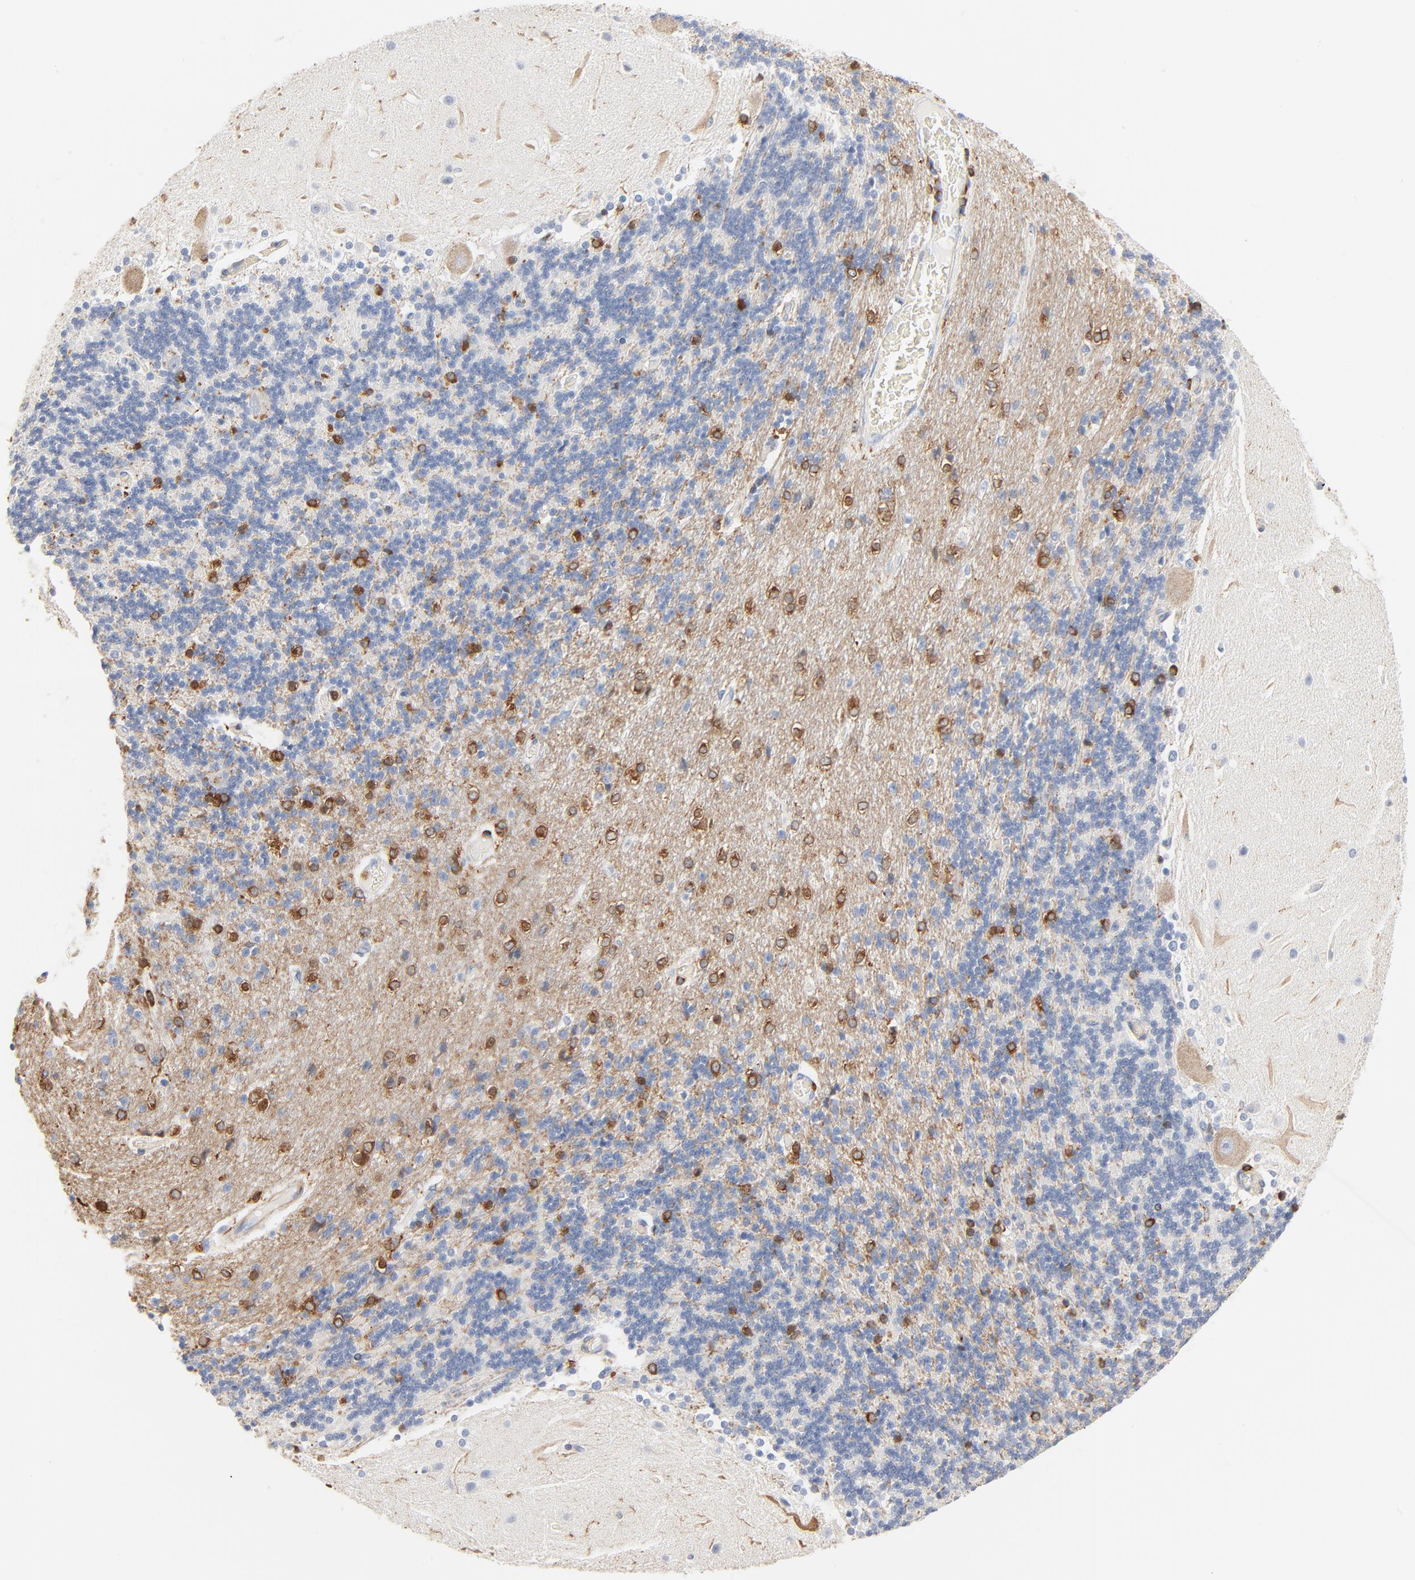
{"staining": {"intensity": "strong", "quantity": "<25%", "location": "cytoplasmic/membranous"}, "tissue": "cerebellum", "cell_type": "Cells in granular layer", "image_type": "normal", "snomed": [{"axis": "morphology", "description": "Normal tissue, NOS"}, {"axis": "topography", "description": "Cerebellum"}], "caption": "The image demonstrates immunohistochemical staining of normal cerebellum. There is strong cytoplasmic/membranous positivity is seen in approximately <25% of cells in granular layer.", "gene": "SH3KBP1", "patient": {"sex": "female", "age": 54}}